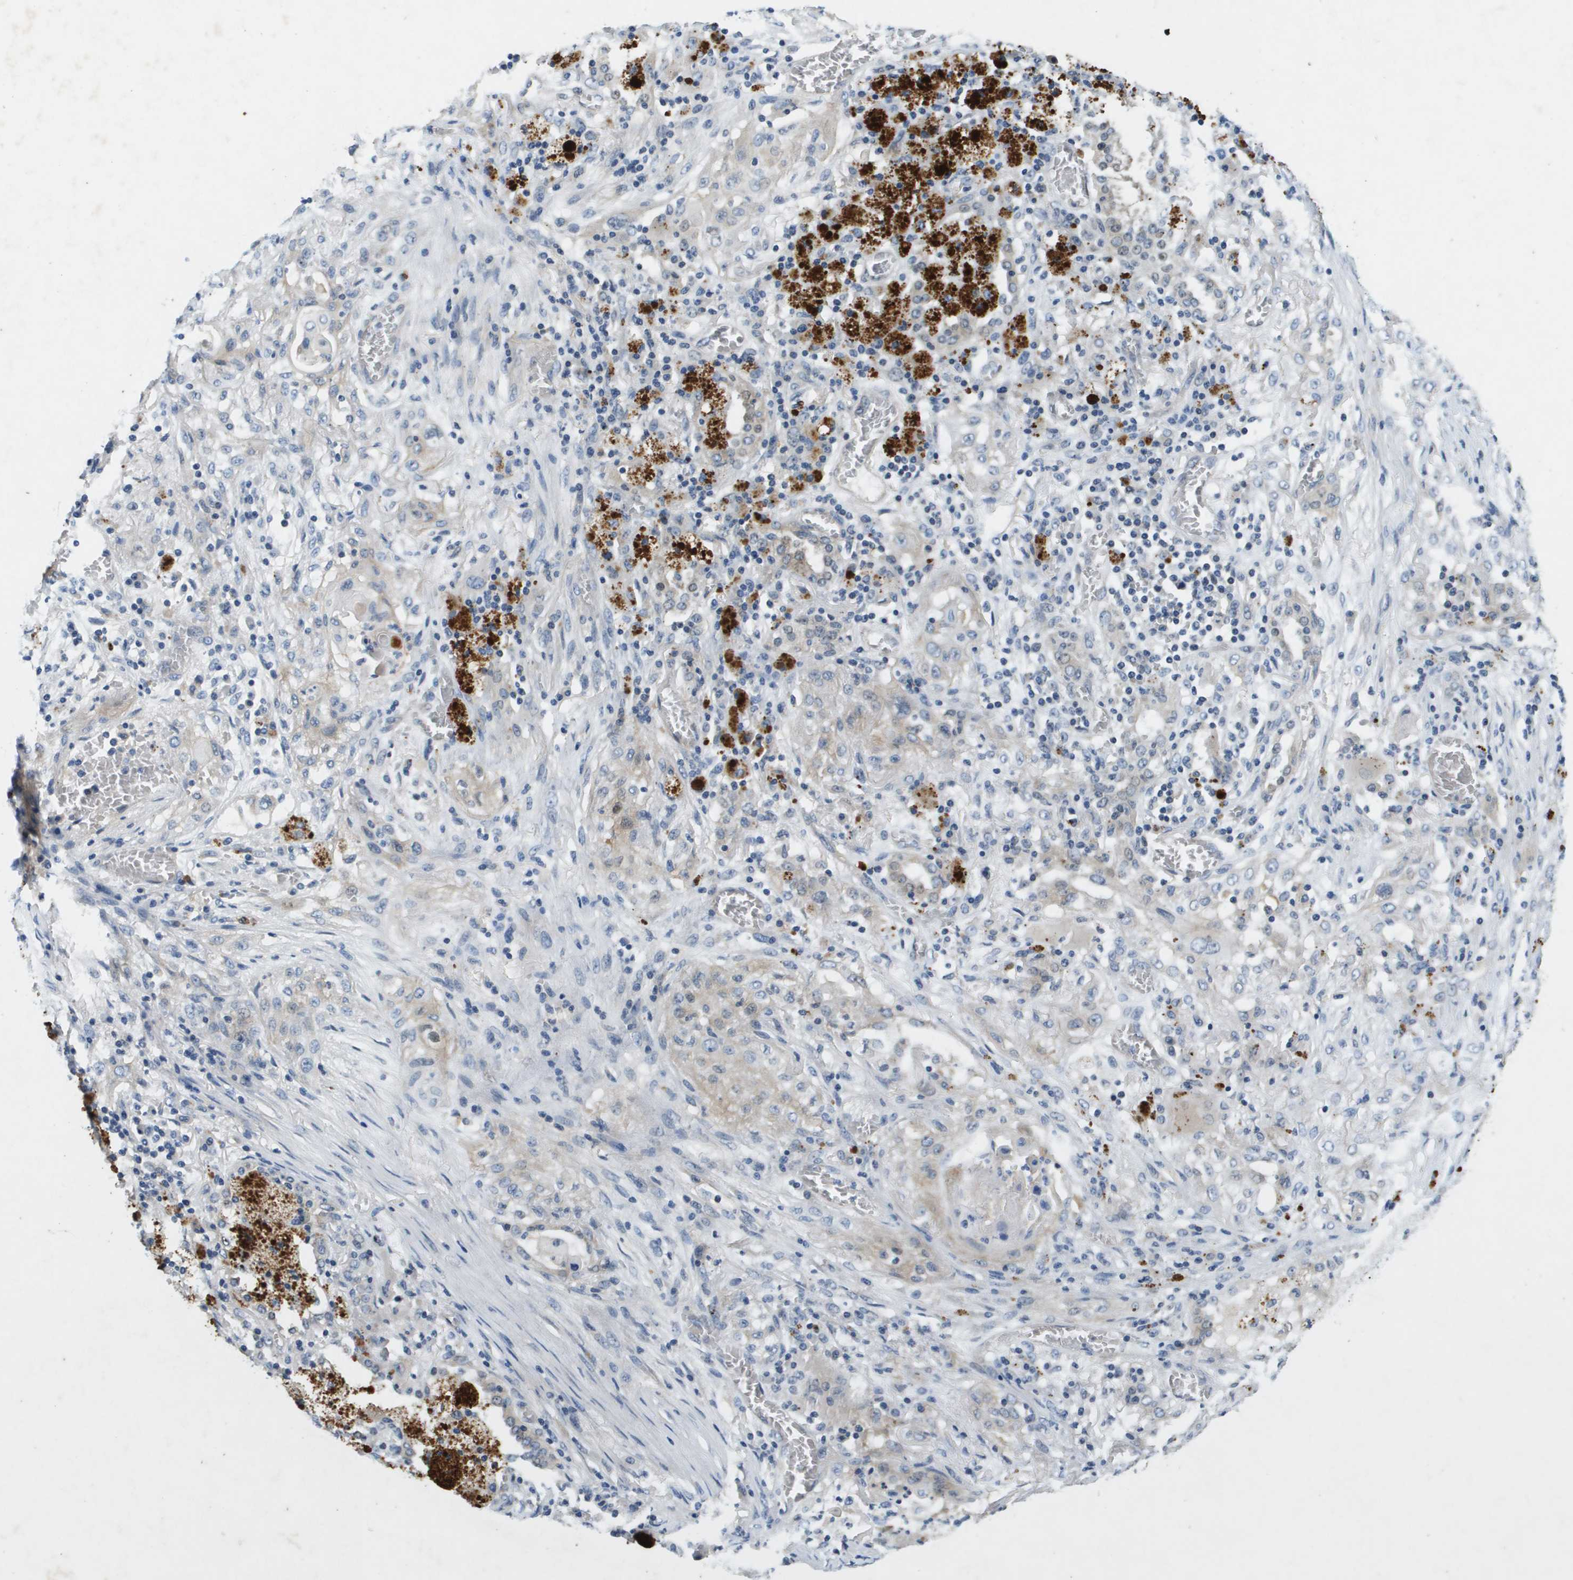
{"staining": {"intensity": "negative", "quantity": "none", "location": "none"}, "tissue": "lung cancer", "cell_type": "Tumor cells", "image_type": "cancer", "snomed": [{"axis": "morphology", "description": "Squamous cell carcinoma, NOS"}, {"axis": "topography", "description": "Lung"}], "caption": "Tumor cells show no significant protein positivity in lung squamous cell carcinoma.", "gene": "PGAP3", "patient": {"sex": "female", "age": 47}}